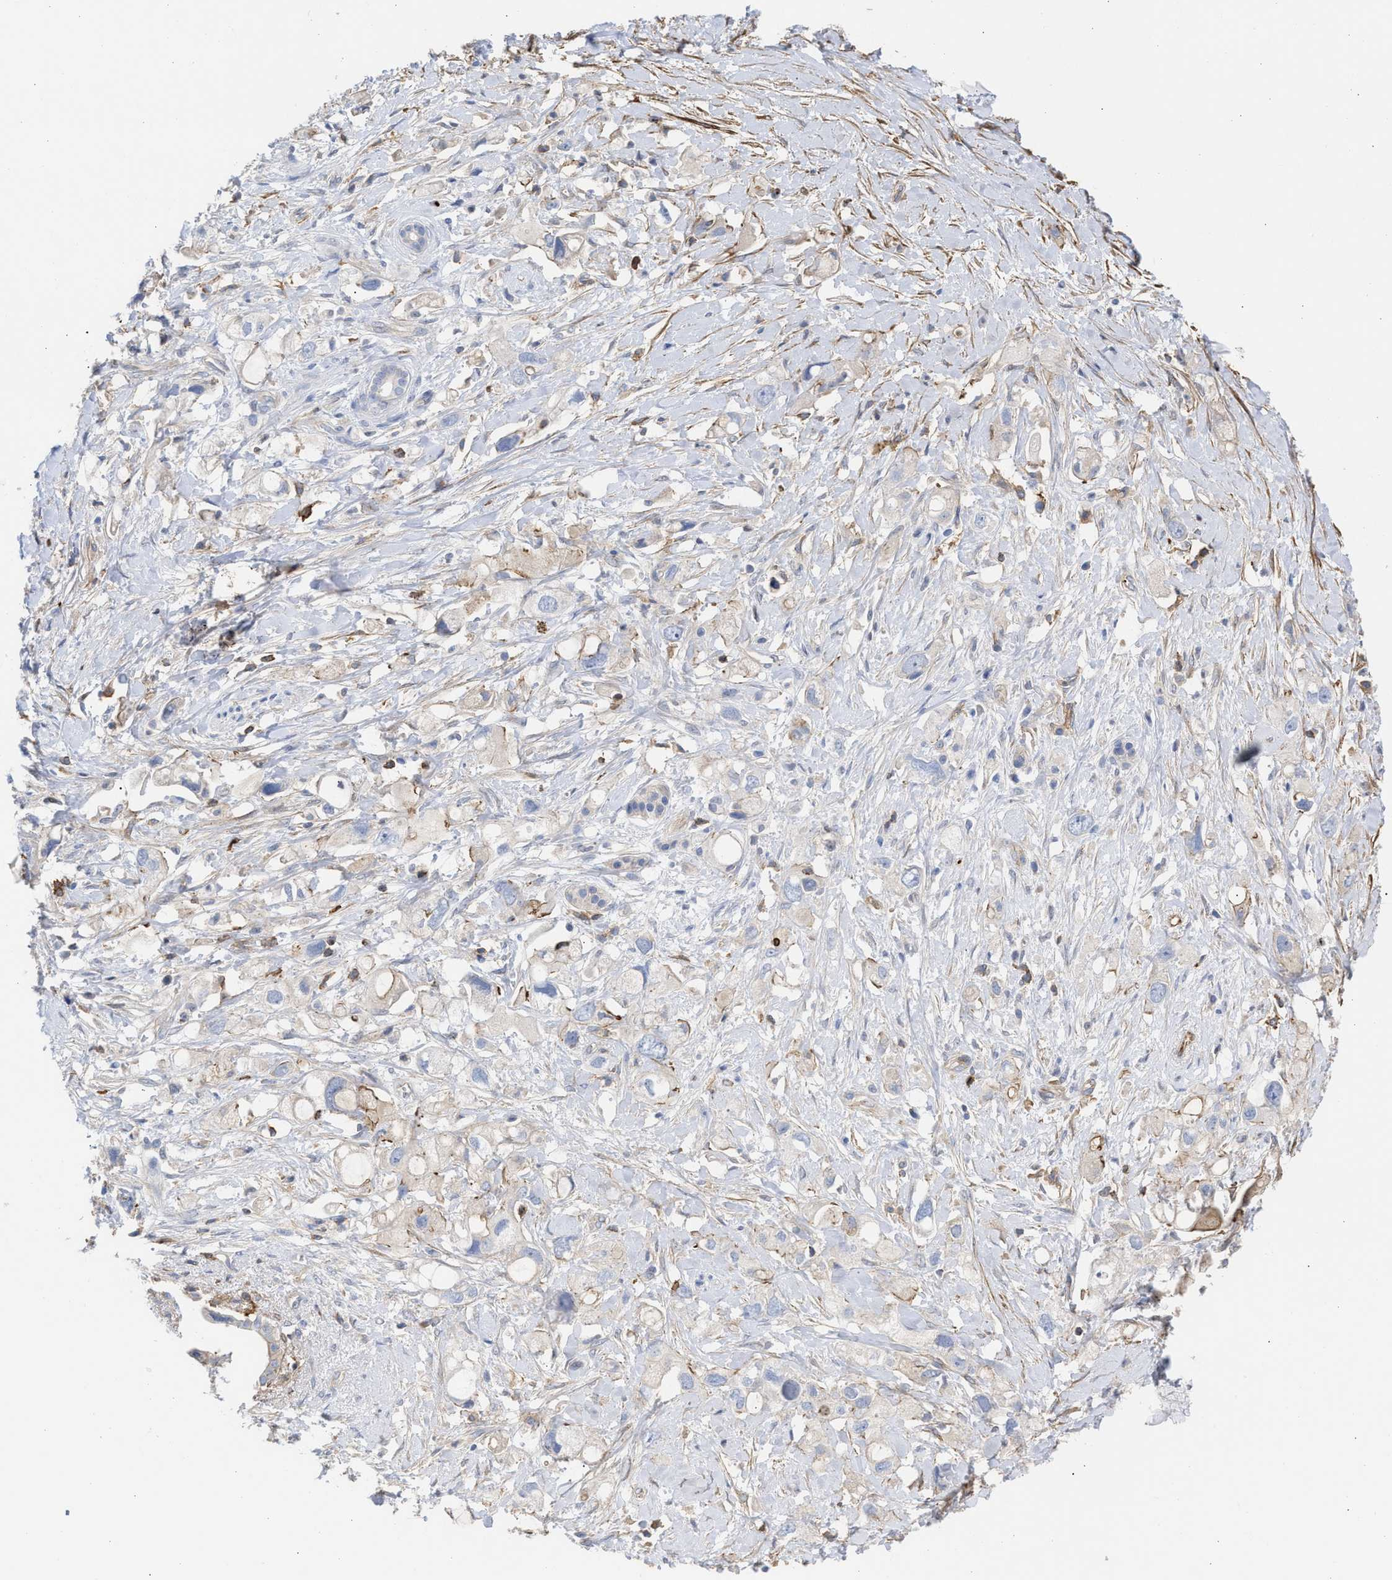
{"staining": {"intensity": "negative", "quantity": "none", "location": "none"}, "tissue": "pancreatic cancer", "cell_type": "Tumor cells", "image_type": "cancer", "snomed": [{"axis": "morphology", "description": "Adenocarcinoma, NOS"}, {"axis": "topography", "description": "Pancreas"}], "caption": "Immunohistochemistry of pancreatic cancer demonstrates no positivity in tumor cells.", "gene": "HS3ST5", "patient": {"sex": "female", "age": 56}}